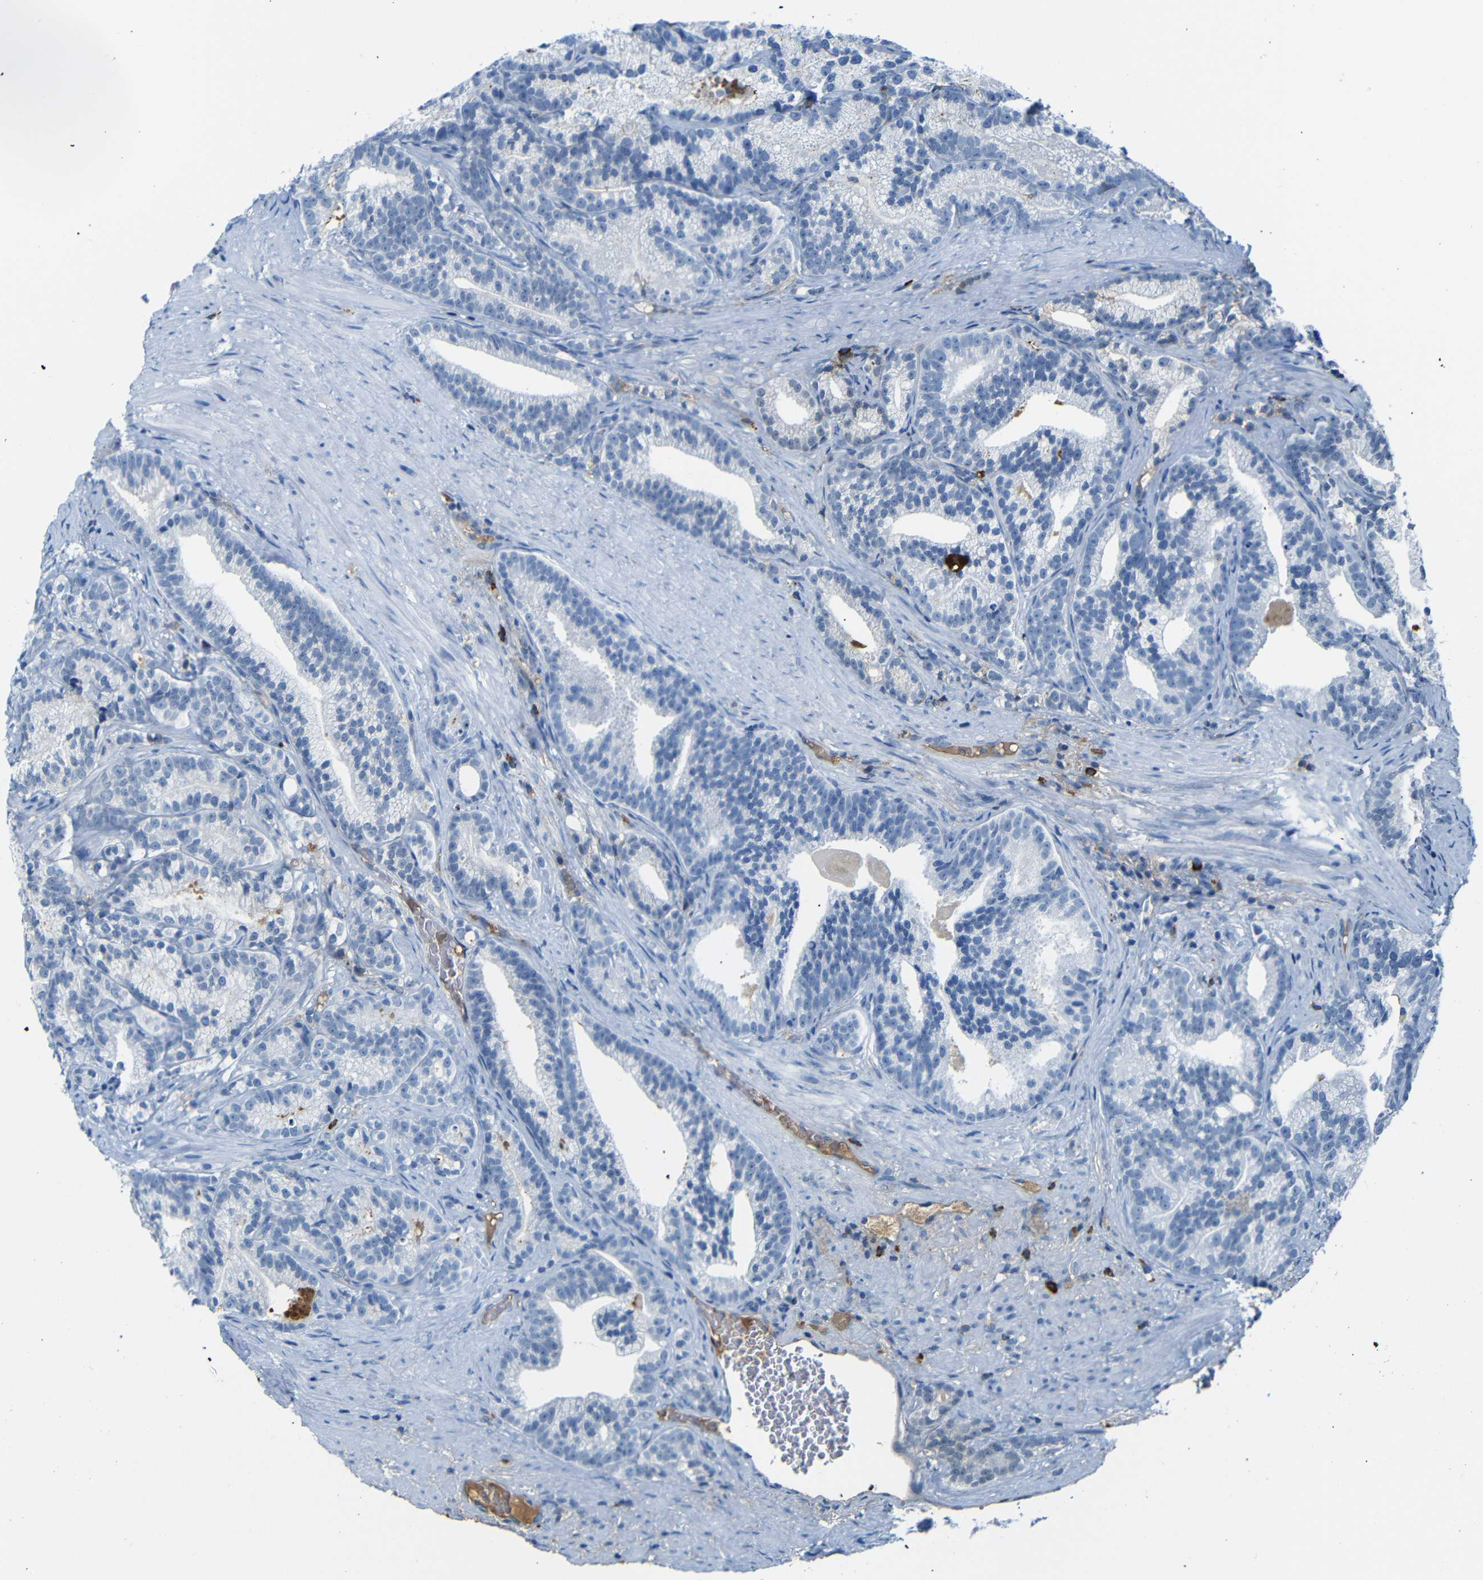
{"staining": {"intensity": "negative", "quantity": "none", "location": "none"}, "tissue": "prostate cancer", "cell_type": "Tumor cells", "image_type": "cancer", "snomed": [{"axis": "morphology", "description": "Adenocarcinoma, Low grade"}, {"axis": "topography", "description": "Prostate"}], "caption": "A histopathology image of human adenocarcinoma (low-grade) (prostate) is negative for staining in tumor cells. The staining was performed using DAB (3,3'-diaminobenzidine) to visualize the protein expression in brown, while the nuclei were stained in blue with hematoxylin (Magnification: 20x).", "gene": "SERPINA1", "patient": {"sex": "male", "age": 89}}